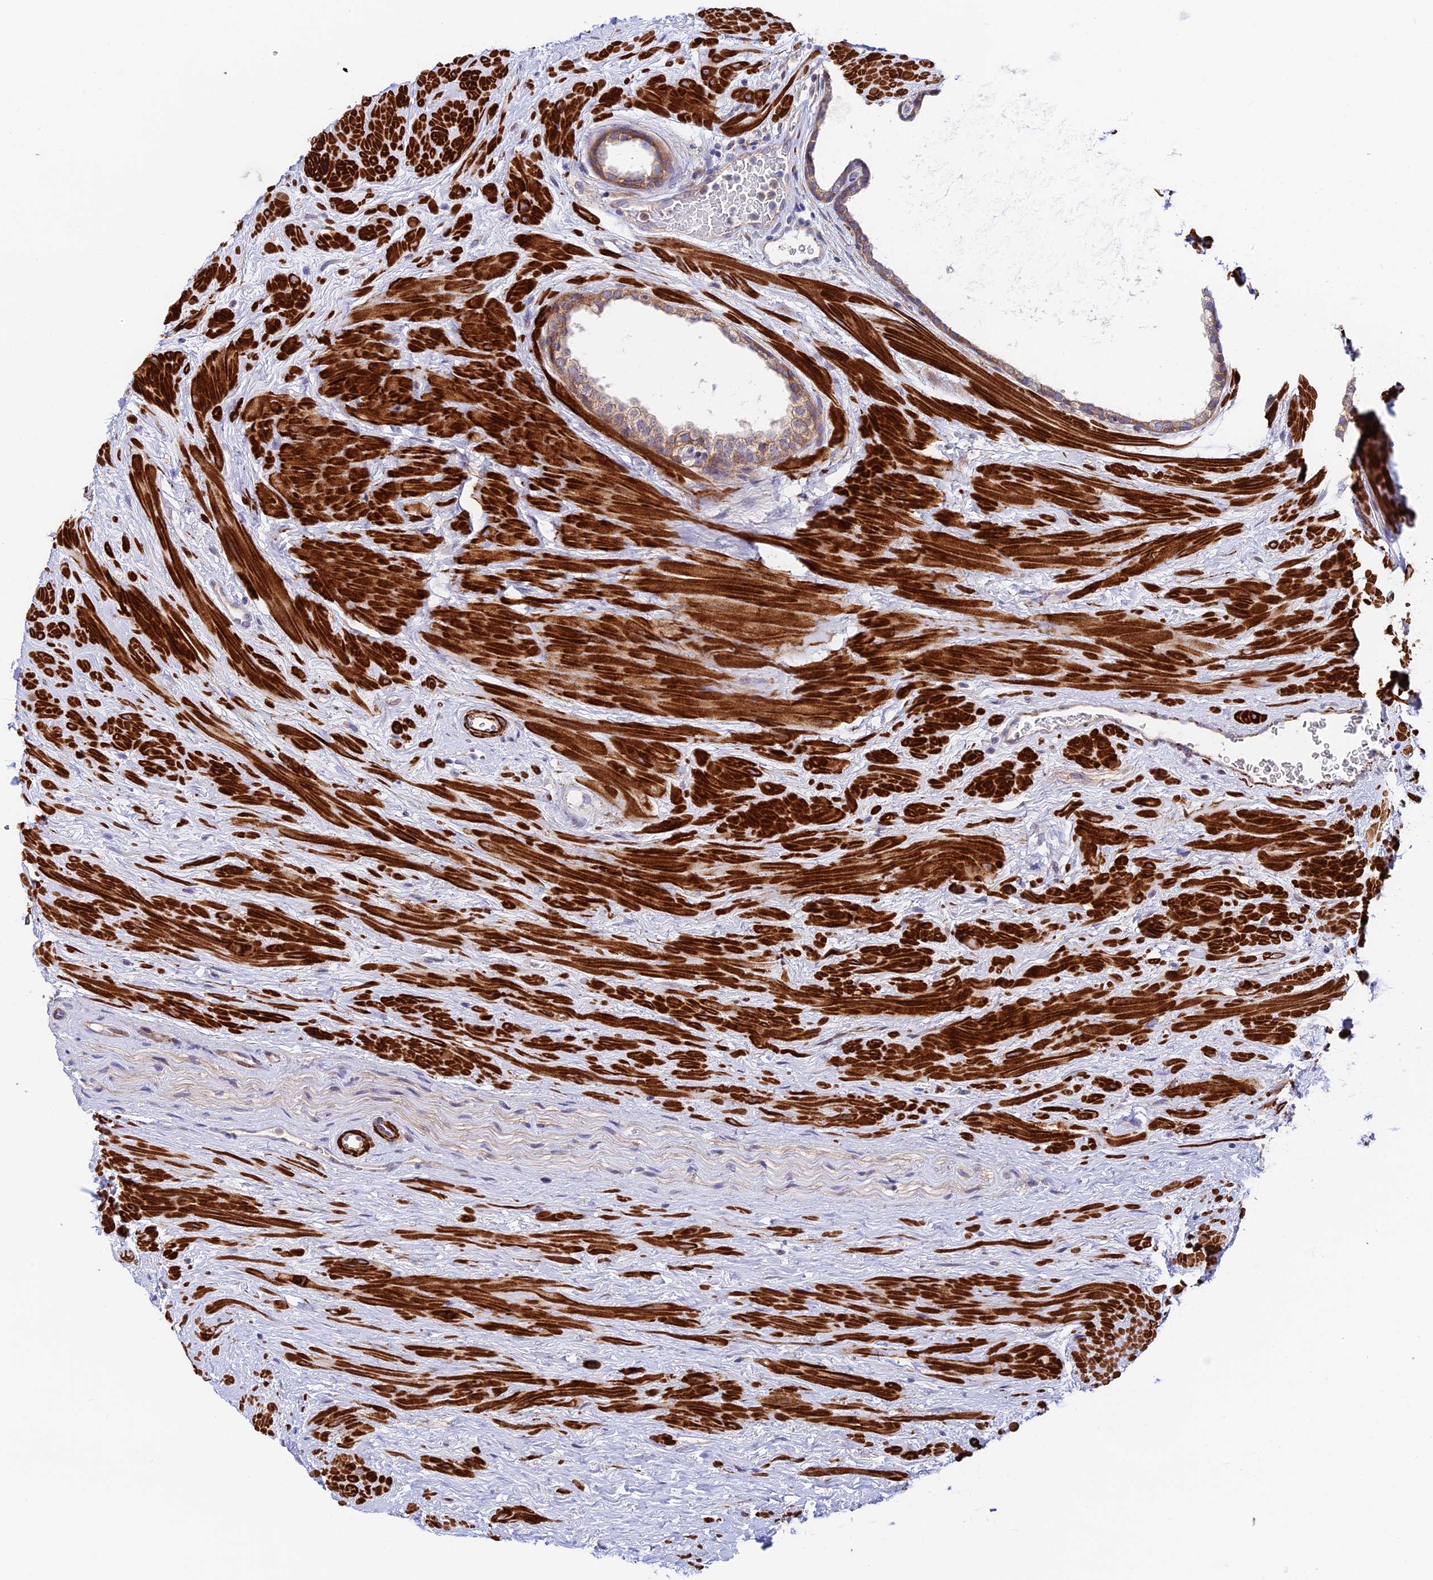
{"staining": {"intensity": "weak", "quantity": ">75%", "location": "cytoplasmic/membranous"}, "tissue": "prostate", "cell_type": "Glandular cells", "image_type": "normal", "snomed": [{"axis": "morphology", "description": "Normal tissue, NOS"}, {"axis": "topography", "description": "Prostate"}], "caption": "Benign prostate was stained to show a protein in brown. There is low levels of weak cytoplasmic/membranous staining in approximately >75% of glandular cells. The protein is stained brown, and the nuclei are stained in blue (DAB IHC with brightfield microscopy, high magnification).", "gene": "ANKRD50", "patient": {"sex": "male", "age": 48}}